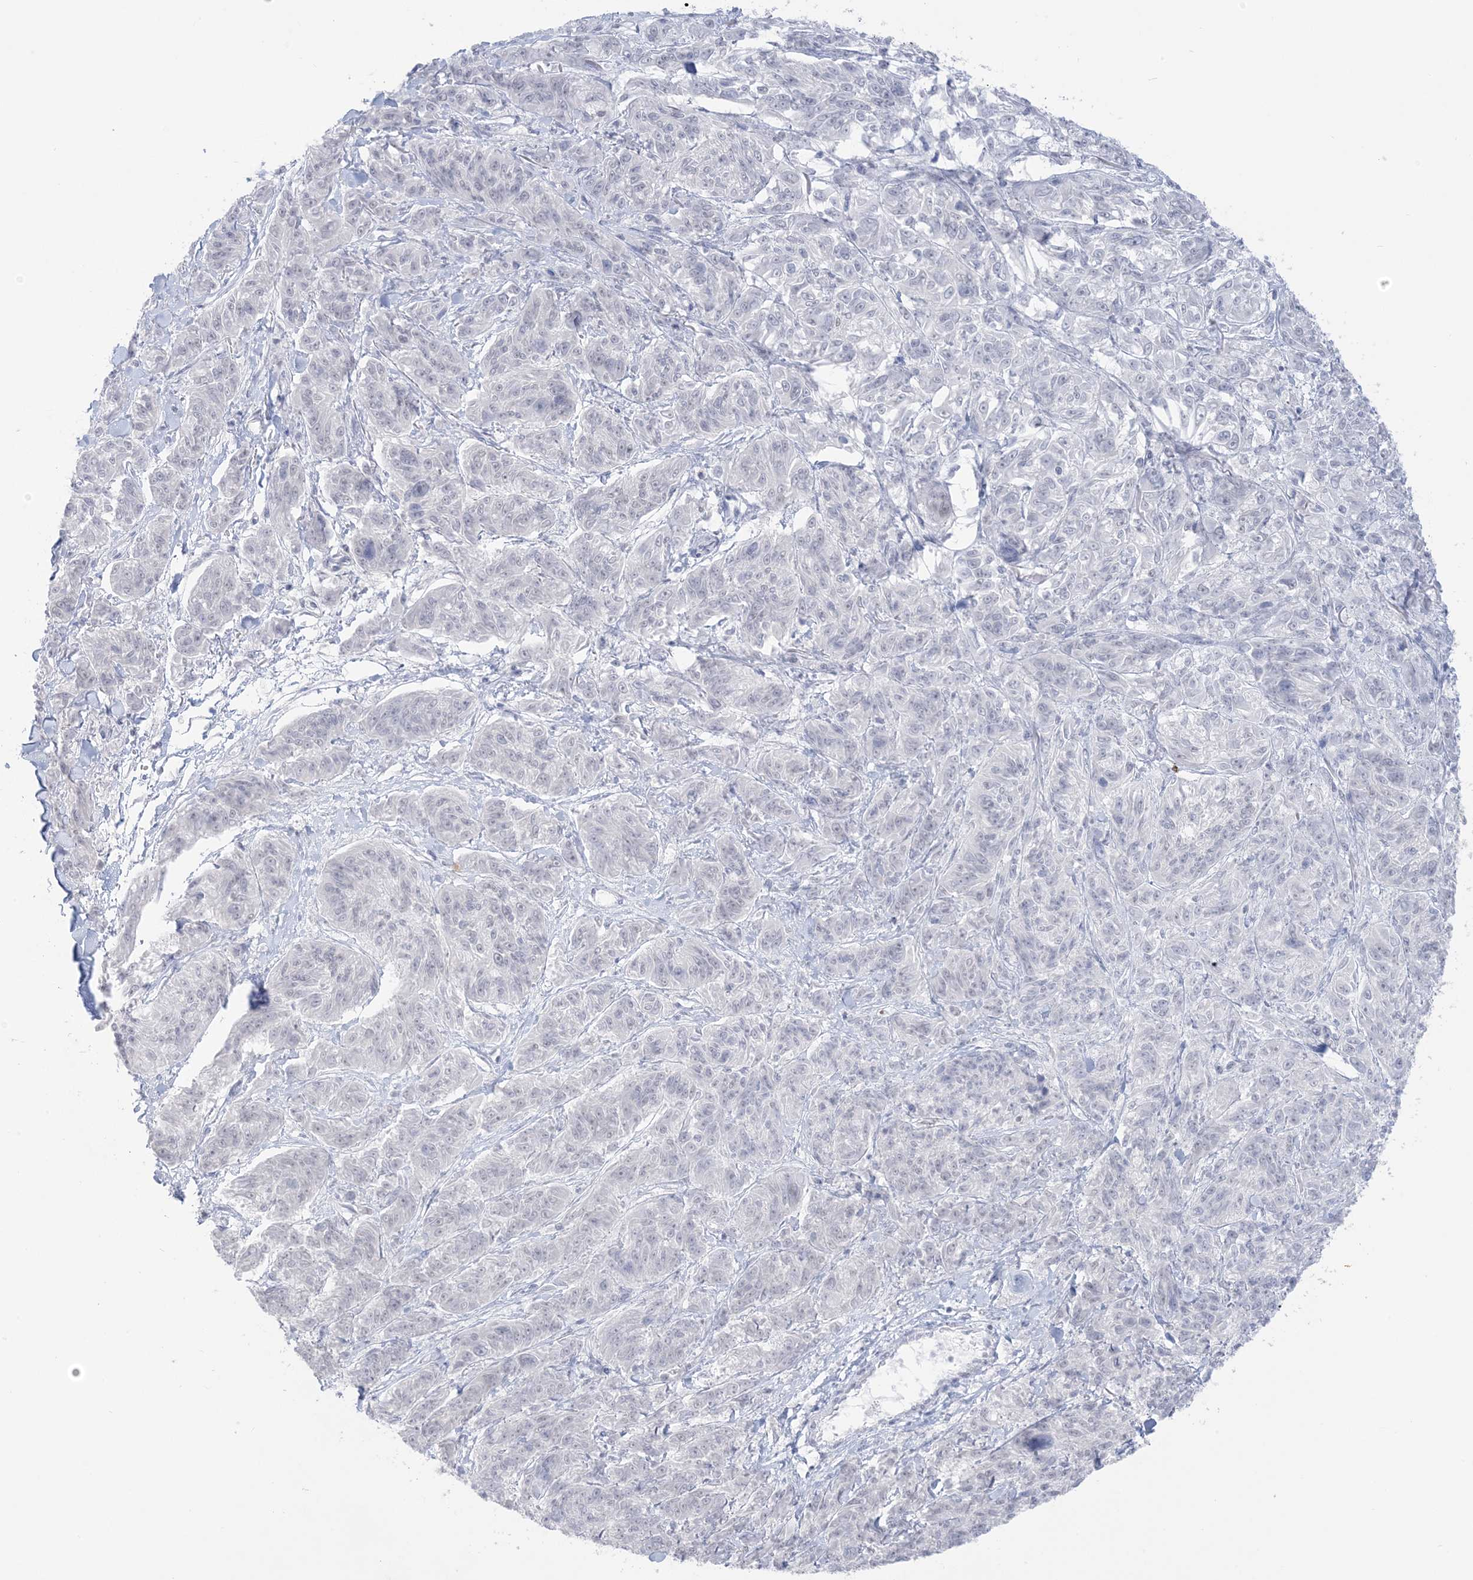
{"staining": {"intensity": "negative", "quantity": "none", "location": "none"}, "tissue": "melanoma", "cell_type": "Tumor cells", "image_type": "cancer", "snomed": [{"axis": "morphology", "description": "Malignant melanoma, NOS"}, {"axis": "topography", "description": "Skin"}], "caption": "High power microscopy image of an immunohistochemistry image of melanoma, revealing no significant expression in tumor cells. (DAB (3,3'-diaminobenzidine) immunohistochemistry visualized using brightfield microscopy, high magnification).", "gene": "HOMEZ", "patient": {"sex": "male", "age": 53}}